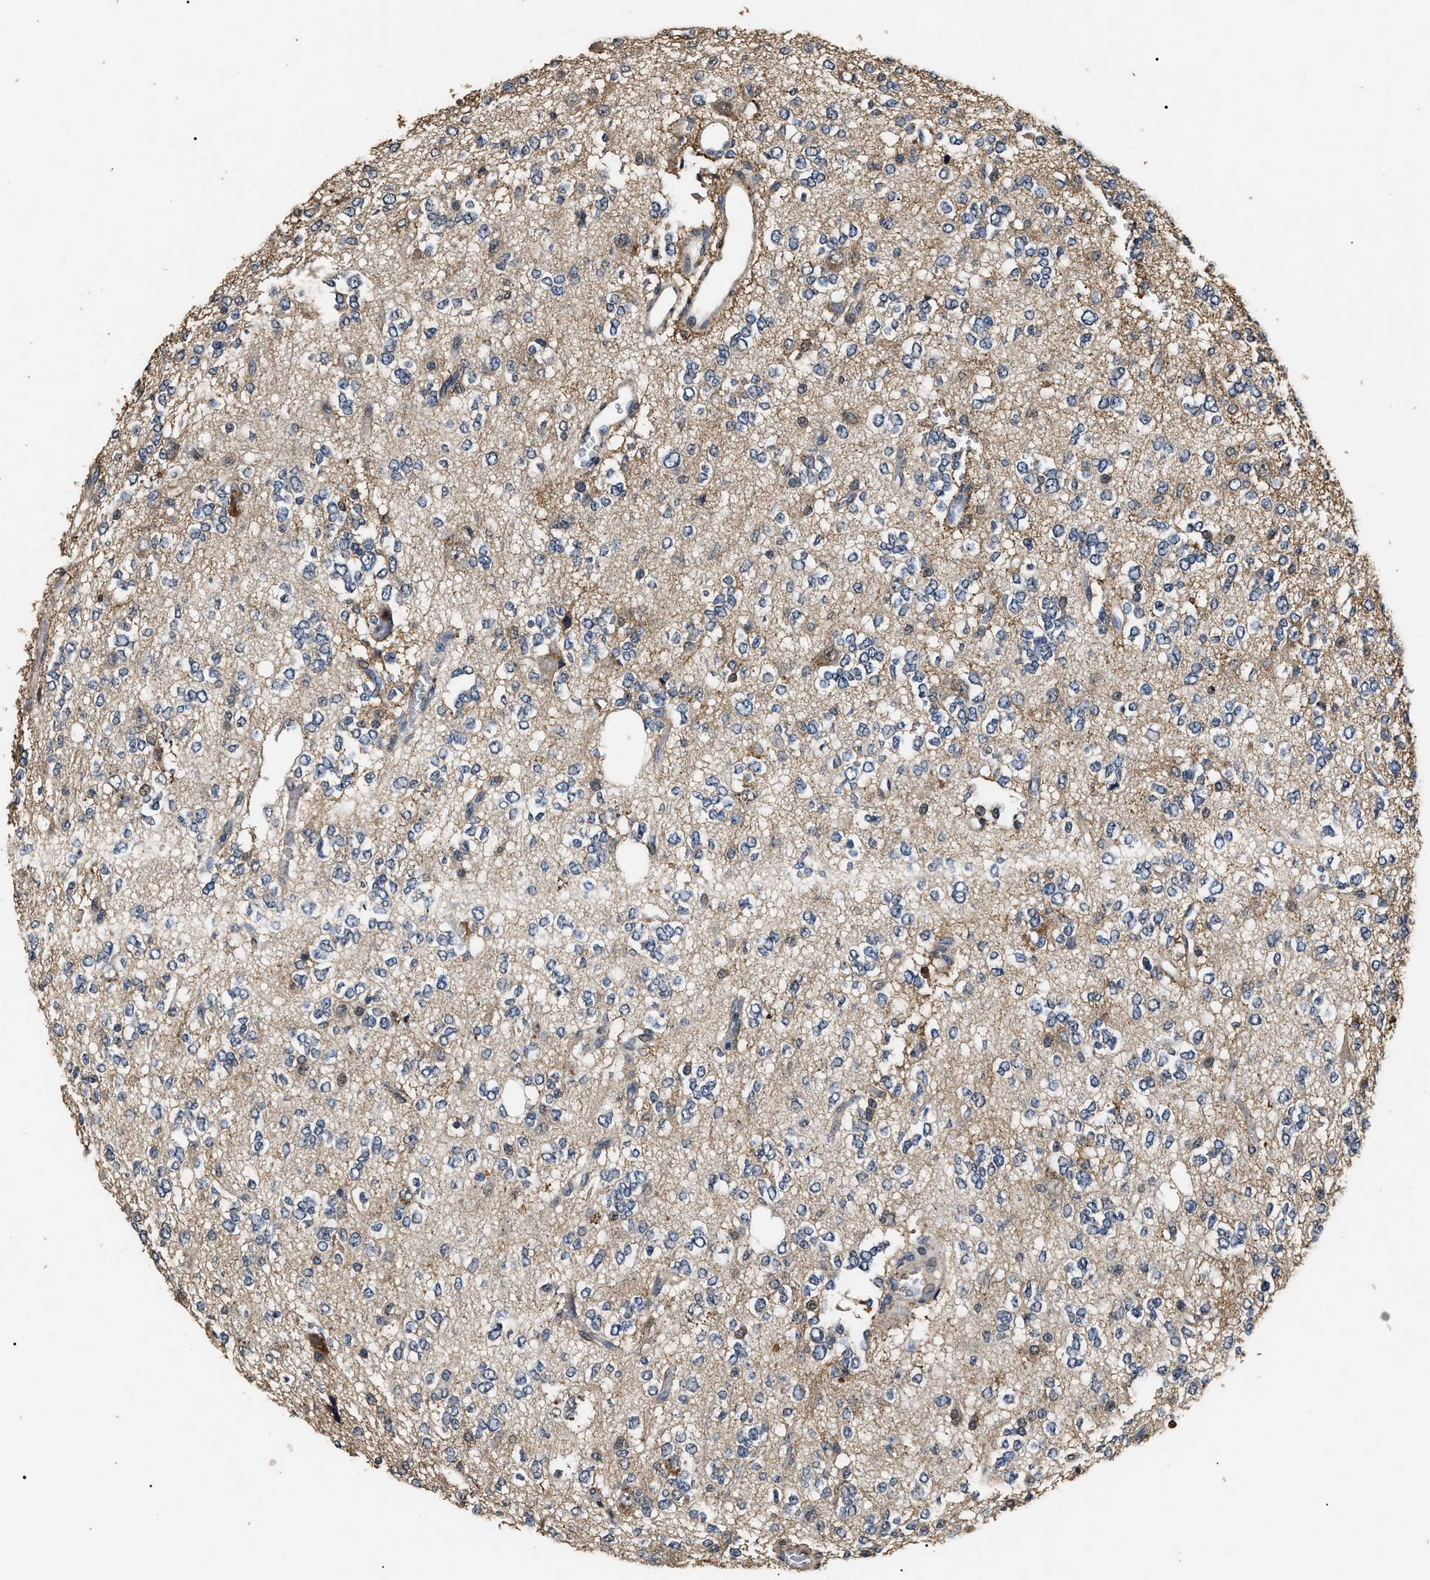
{"staining": {"intensity": "negative", "quantity": "none", "location": "none"}, "tissue": "glioma", "cell_type": "Tumor cells", "image_type": "cancer", "snomed": [{"axis": "morphology", "description": "Glioma, malignant, Low grade"}, {"axis": "topography", "description": "Brain"}], "caption": "Immunohistochemical staining of human malignant glioma (low-grade) displays no significant expression in tumor cells.", "gene": "ANP32E", "patient": {"sex": "male", "age": 38}}